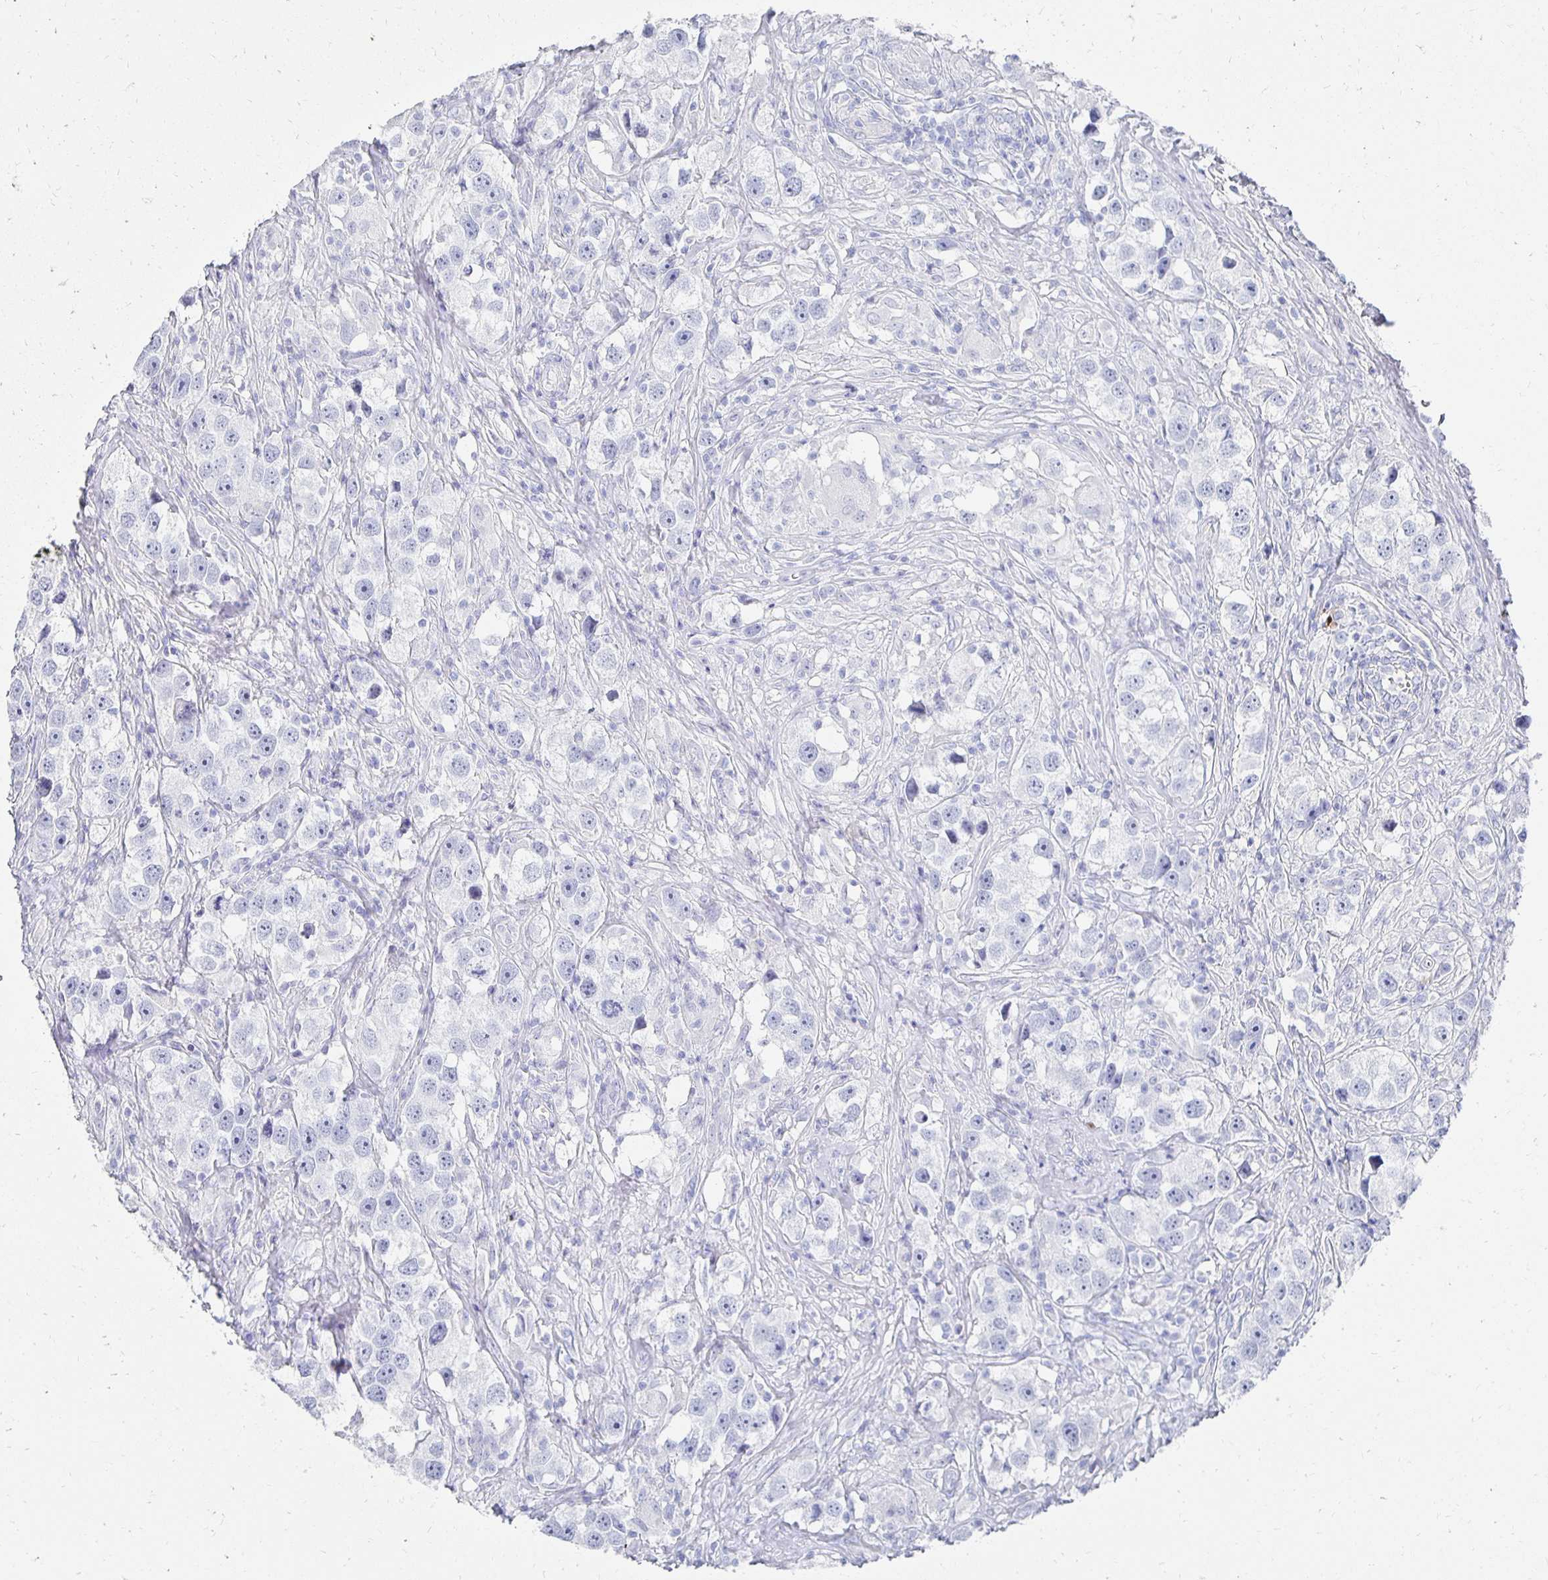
{"staining": {"intensity": "negative", "quantity": "none", "location": "none"}, "tissue": "testis cancer", "cell_type": "Tumor cells", "image_type": "cancer", "snomed": [{"axis": "morphology", "description": "Seminoma, NOS"}, {"axis": "topography", "description": "Testis"}], "caption": "This is an IHC photomicrograph of human testis cancer (seminoma). There is no positivity in tumor cells.", "gene": "PRDM7", "patient": {"sex": "male", "age": 49}}